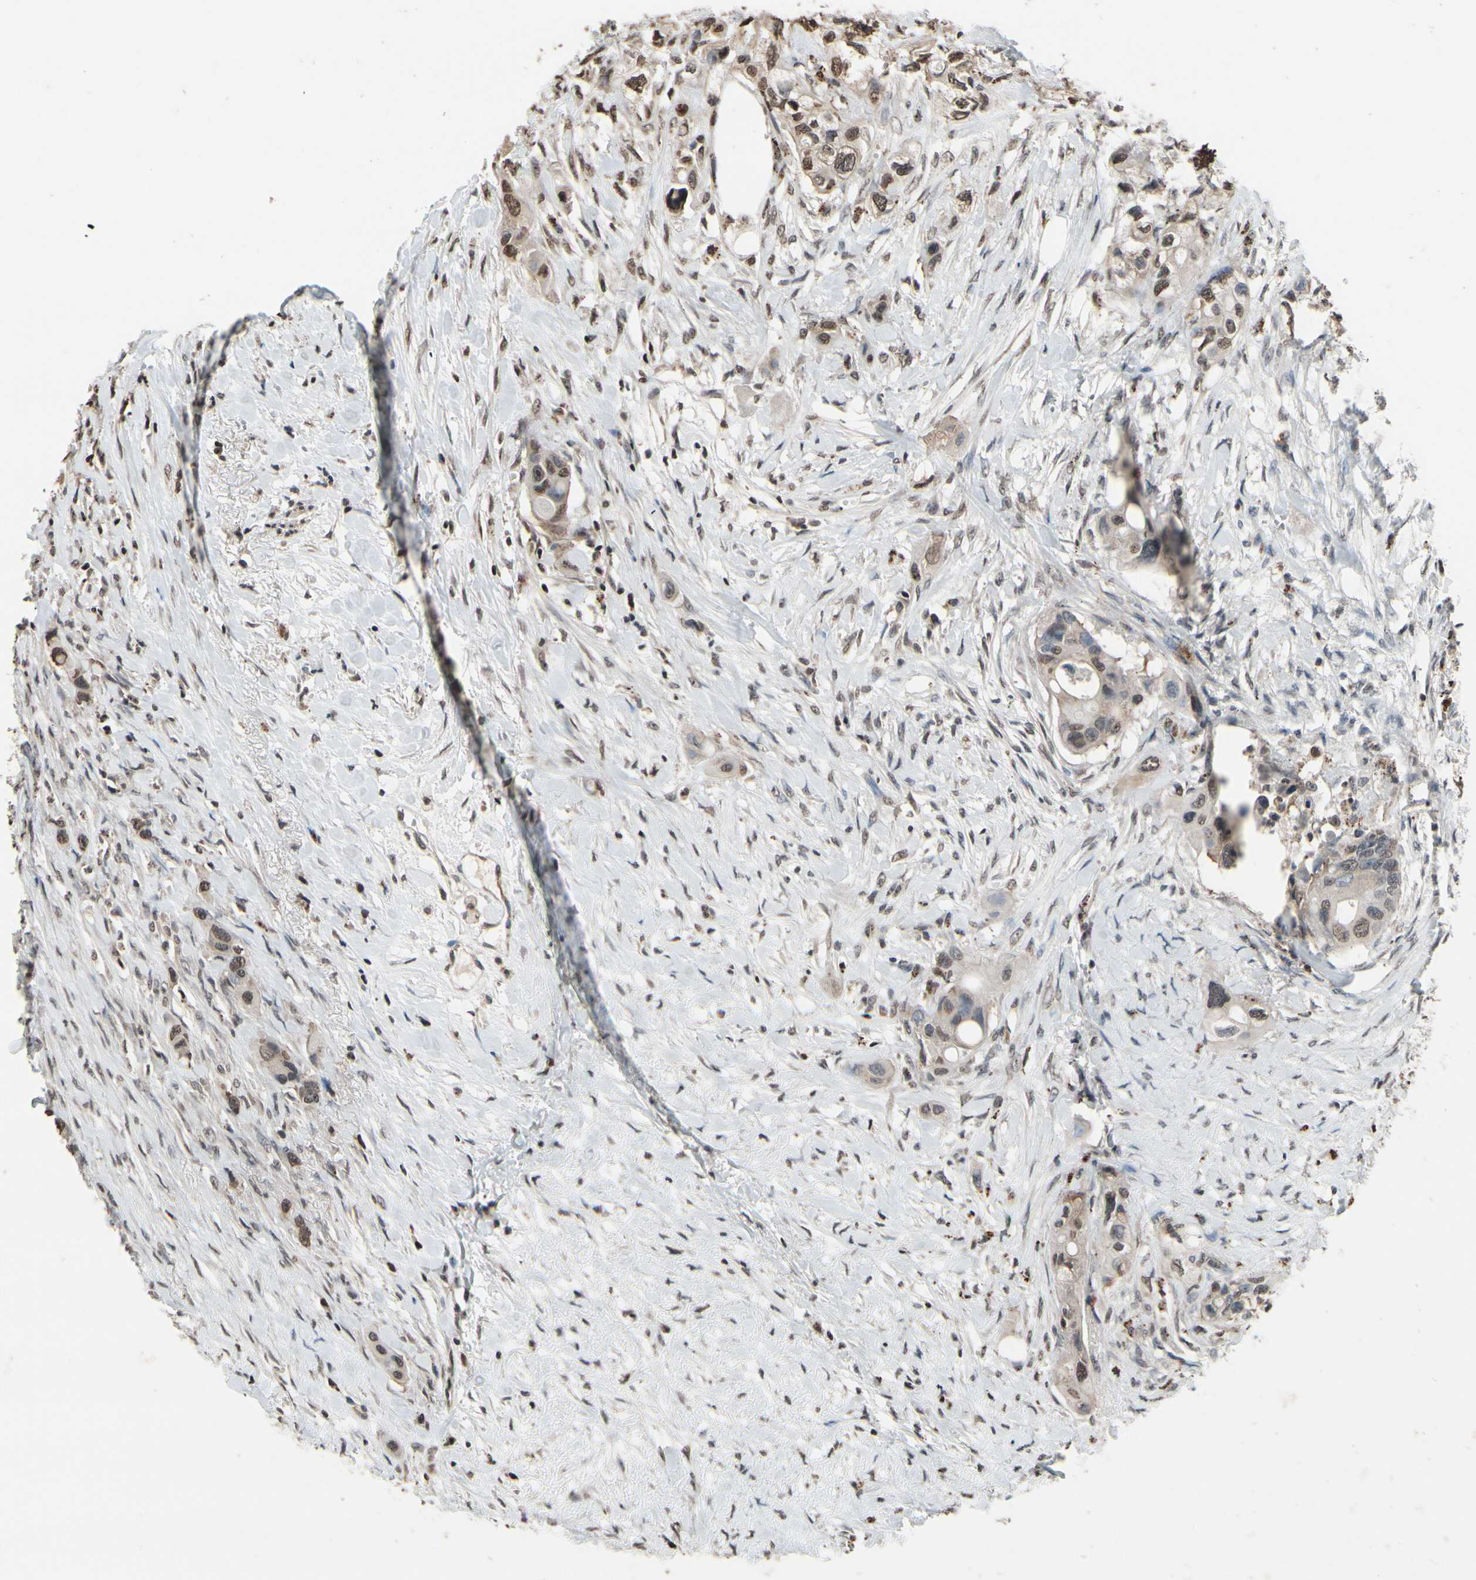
{"staining": {"intensity": "weak", "quantity": "25%-75%", "location": "nuclear"}, "tissue": "colorectal cancer", "cell_type": "Tumor cells", "image_type": "cancer", "snomed": [{"axis": "morphology", "description": "Adenocarcinoma, NOS"}, {"axis": "topography", "description": "Colon"}], "caption": "Adenocarcinoma (colorectal) tissue shows weak nuclear expression in approximately 25%-75% of tumor cells, visualized by immunohistochemistry.", "gene": "HIPK2", "patient": {"sex": "female", "age": 57}}